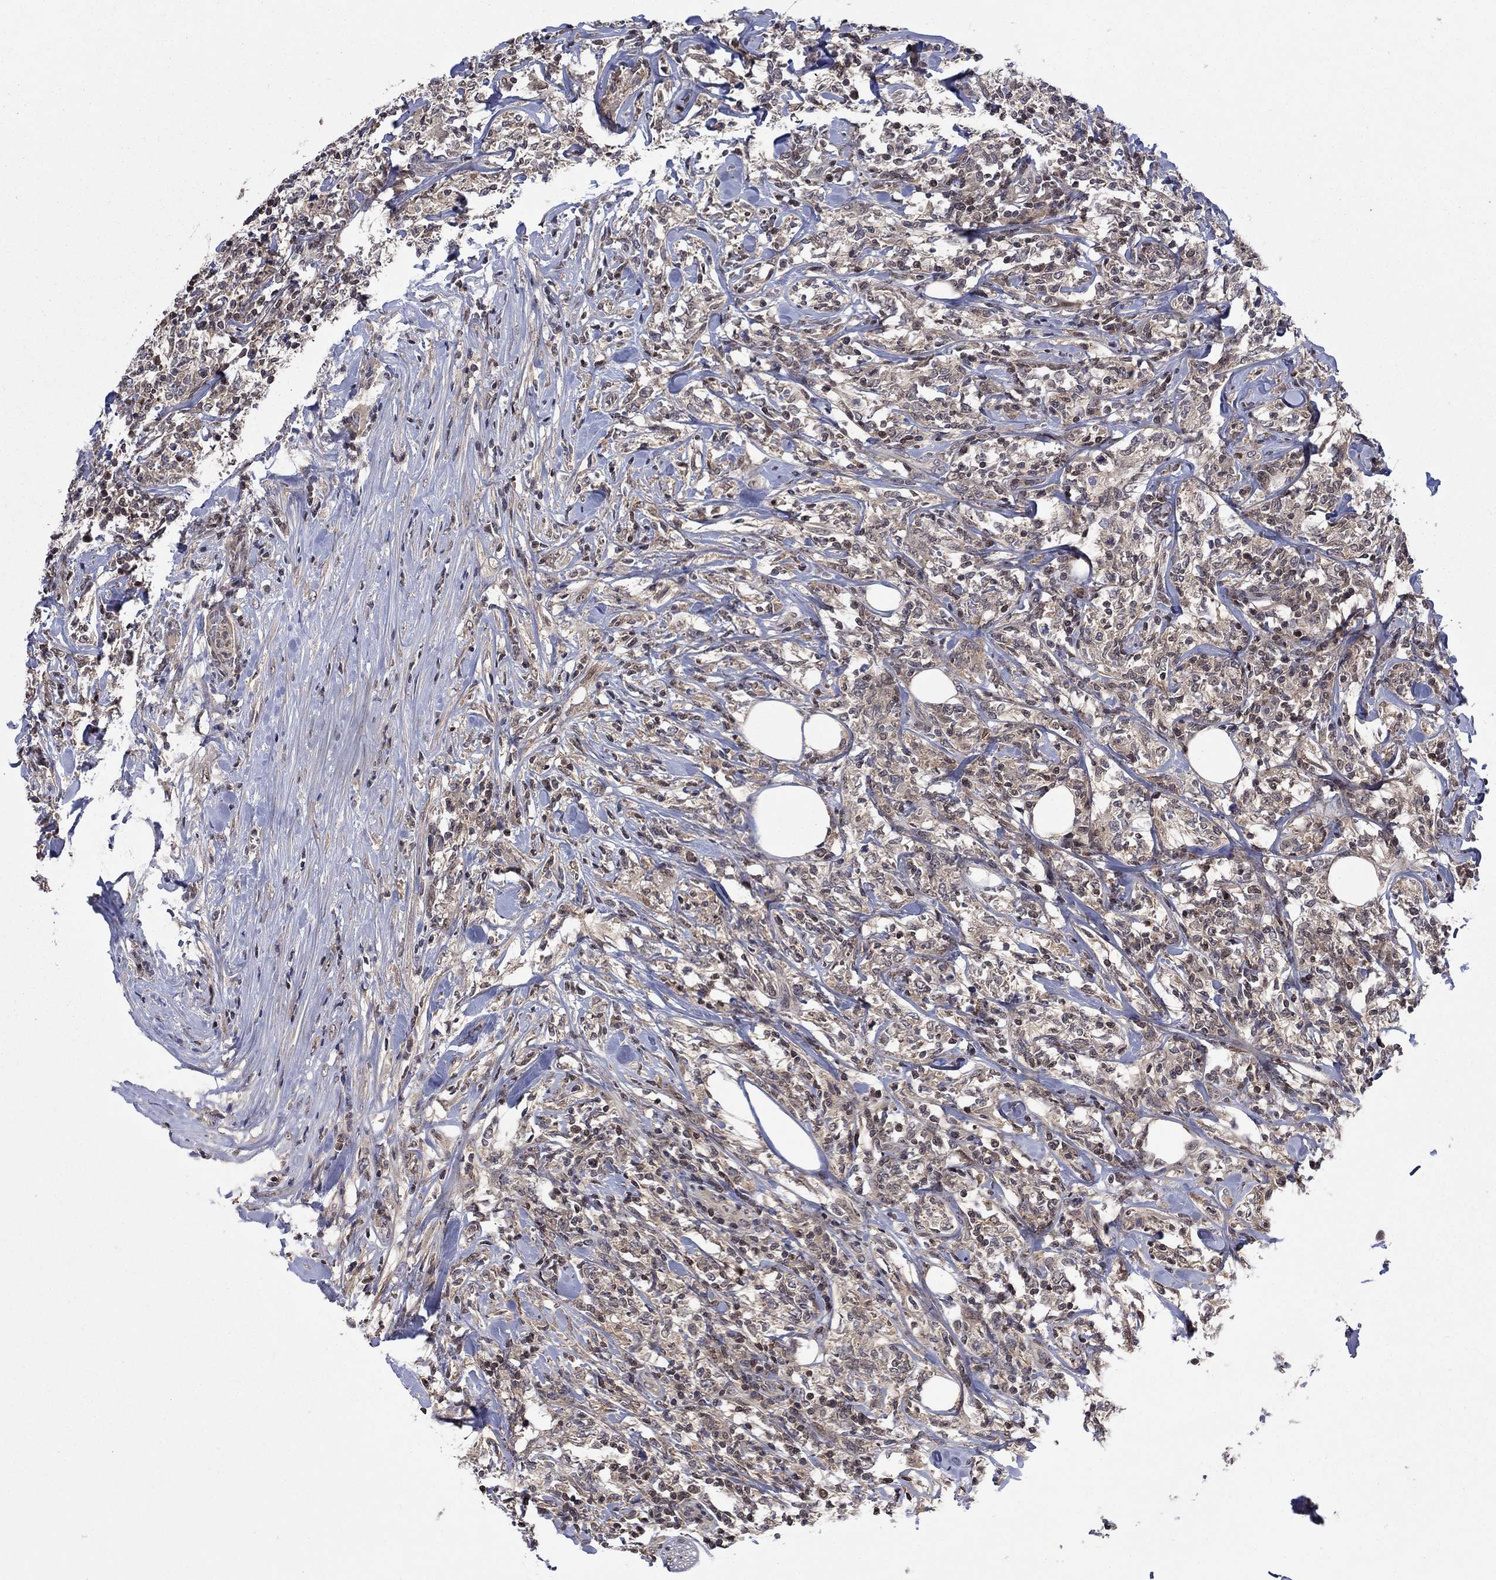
{"staining": {"intensity": "negative", "quantity": "none", "location": "none"}, "tissue": "lymphoma", "cell_type": "Tumor cells", "image_type": "cancer", "snomed": [{"axis": "morphology", "description": "Malignant lymphoma, non-Hodgkin's type, High grade"}, {"axis": "topography", "description": "Lymph node"}], "caption": "Tumor cells are negative for protein expression in human lymphoma.", "gene": "IAH1", "patient": {"sex": "female", "age": 84}}